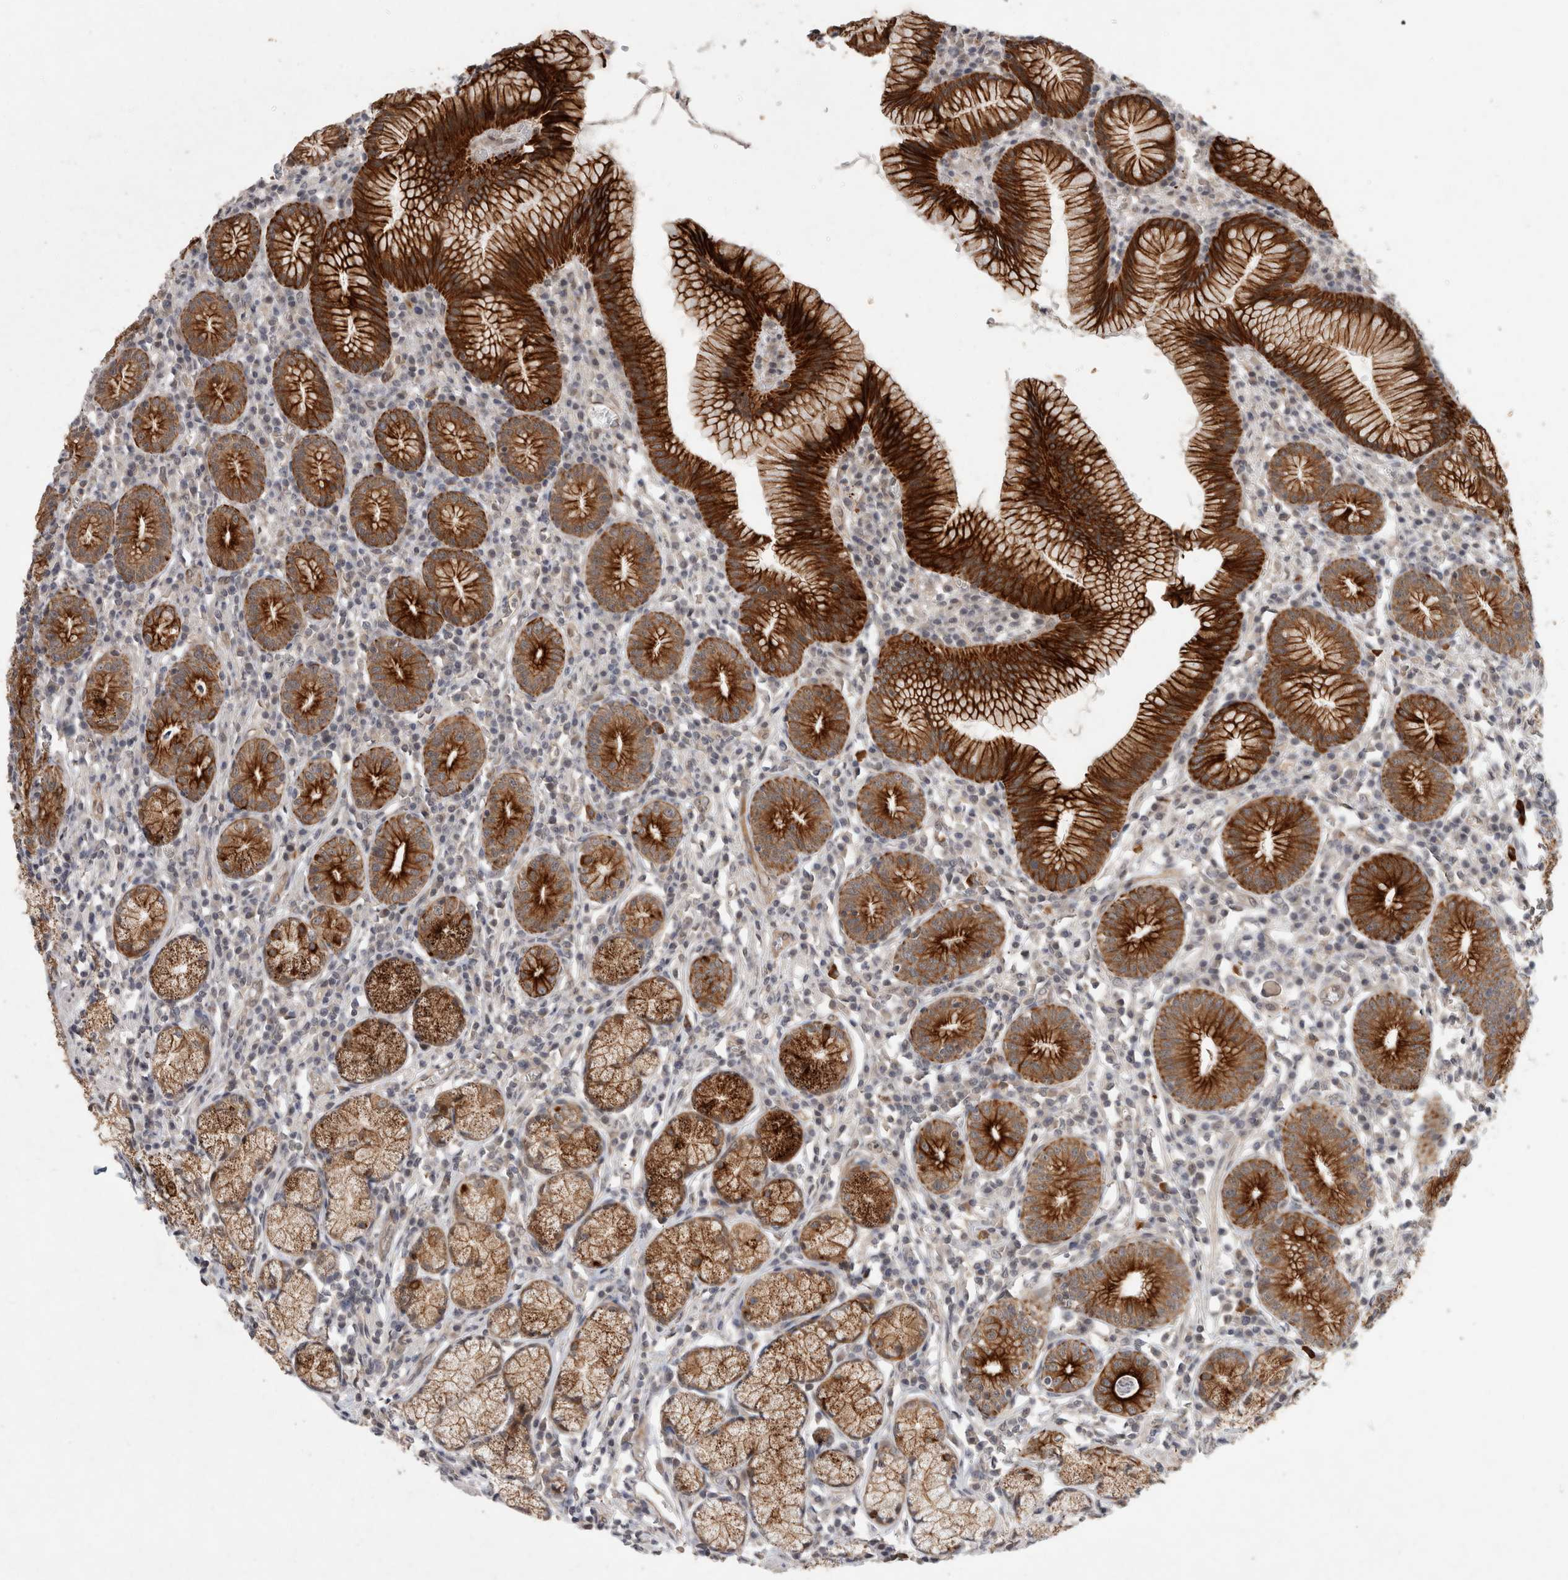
{"staining": {"intensity": "strong", "quantity": ">75%", "location": "cytoplasmic/membranous"}, "tissue": "stomach", "cell_type": "Glandular cells", "image_type": "normal", "snomed": [{"axis": "morphology", "description": "Normal tissue, NOS"}, {"axis": "topography", "description": "Stomach"}], "caption": "Stomach stained with a brown dye displays strong cytoplasmic/membranous positive staining in about >75% of glandular cells.", "gene": "CRISPLD1", "patient": {"sex": "male", "age": 55}}